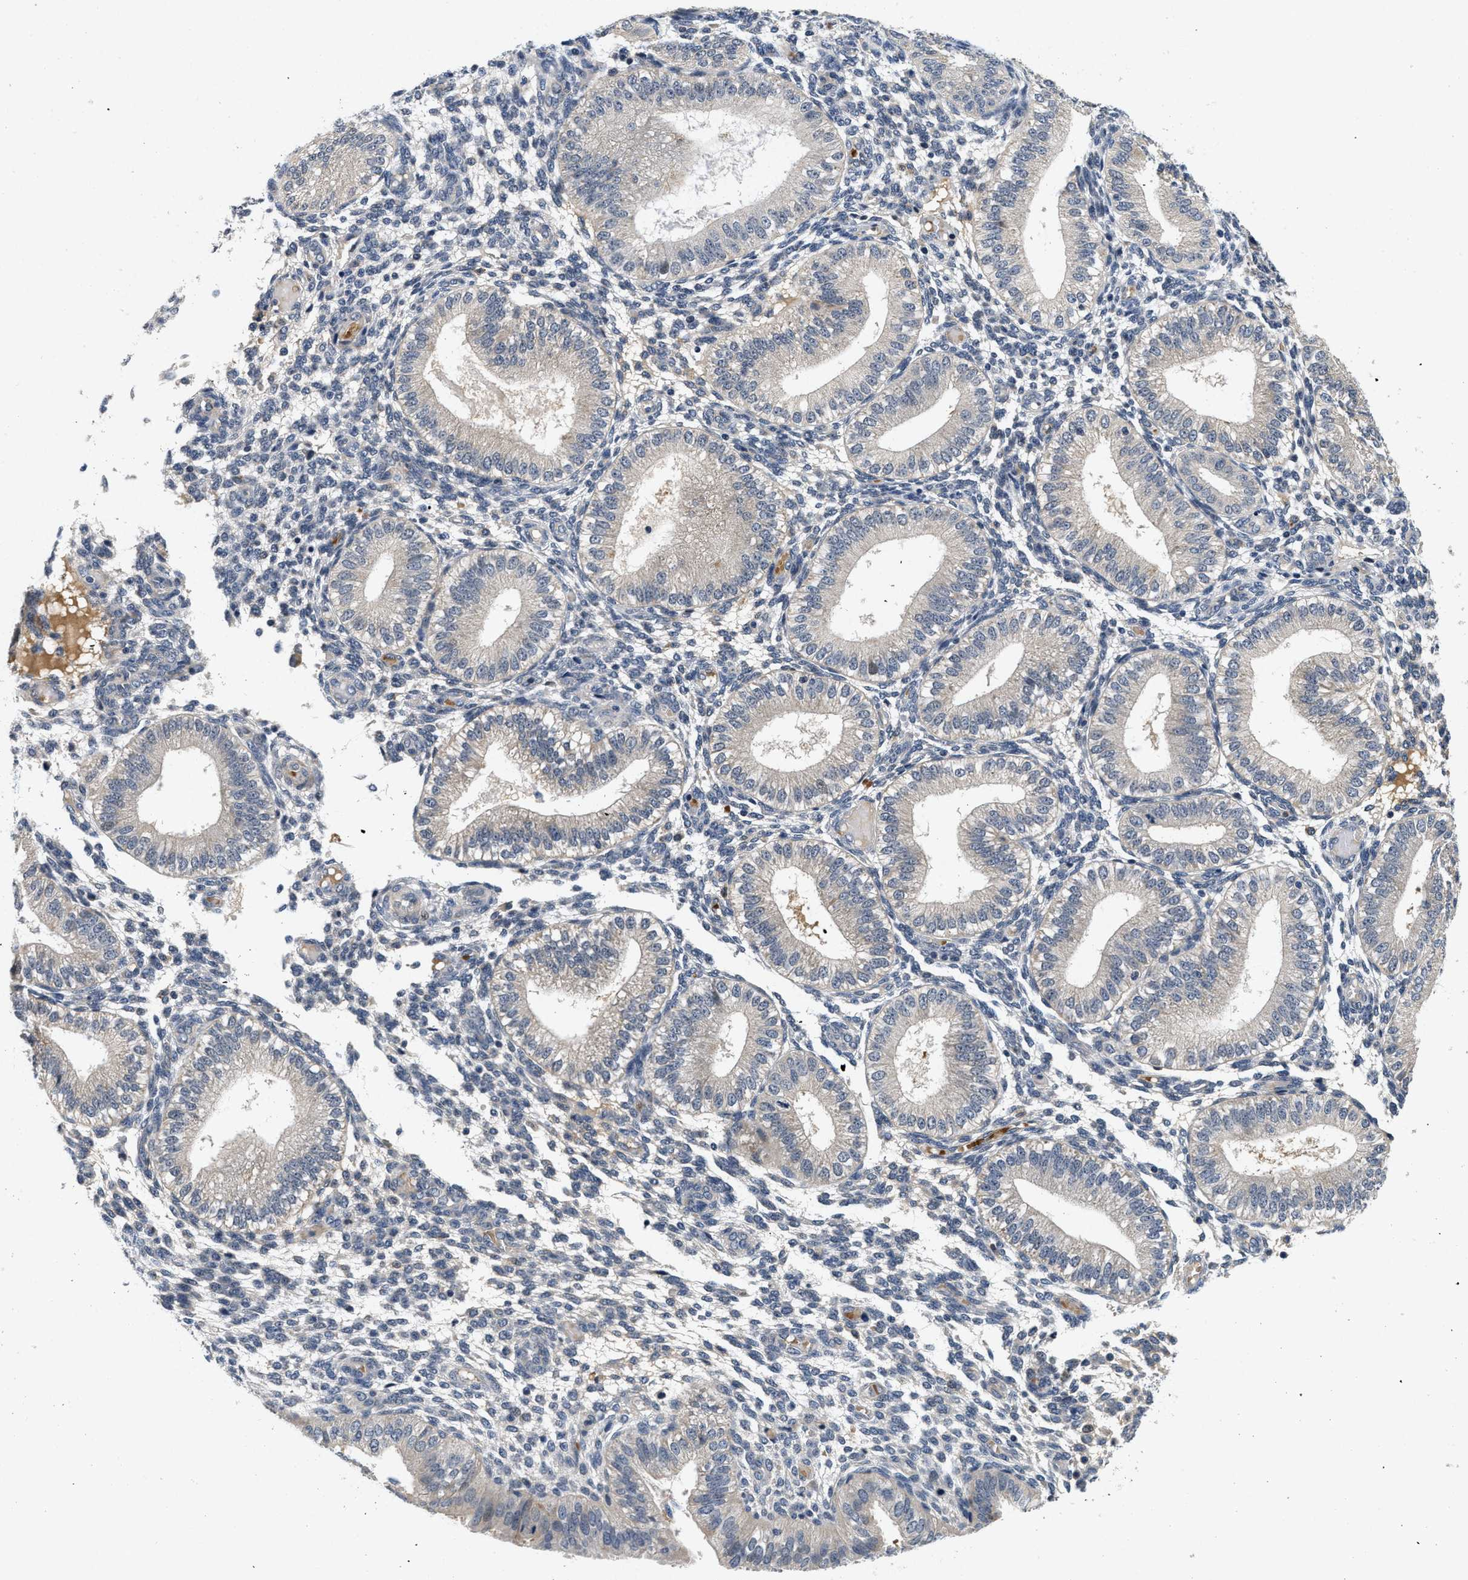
{"staining": {"intensity": "negative", "quantity": "none", "location": "none"}, "tissue": "endometrium", "cell_type": "Cells in endometrial stroma", "image_type": "normal", "snomed": [{"axis": "morphology", "description": "Normal tissue, NOS"}, {"axis": "topography", "description": "Endometrium"}], "caption": "High magnification brightfield microscopy of unremarkable endometrium stained with DAB (3,3'-diaminobenzidine) (brown) and counterstained with hematoxylin (blue): cells in endometrial stroma show no significant staining.", "gene": "PDP1", "patient": {"sex": "female", "age": 39}}